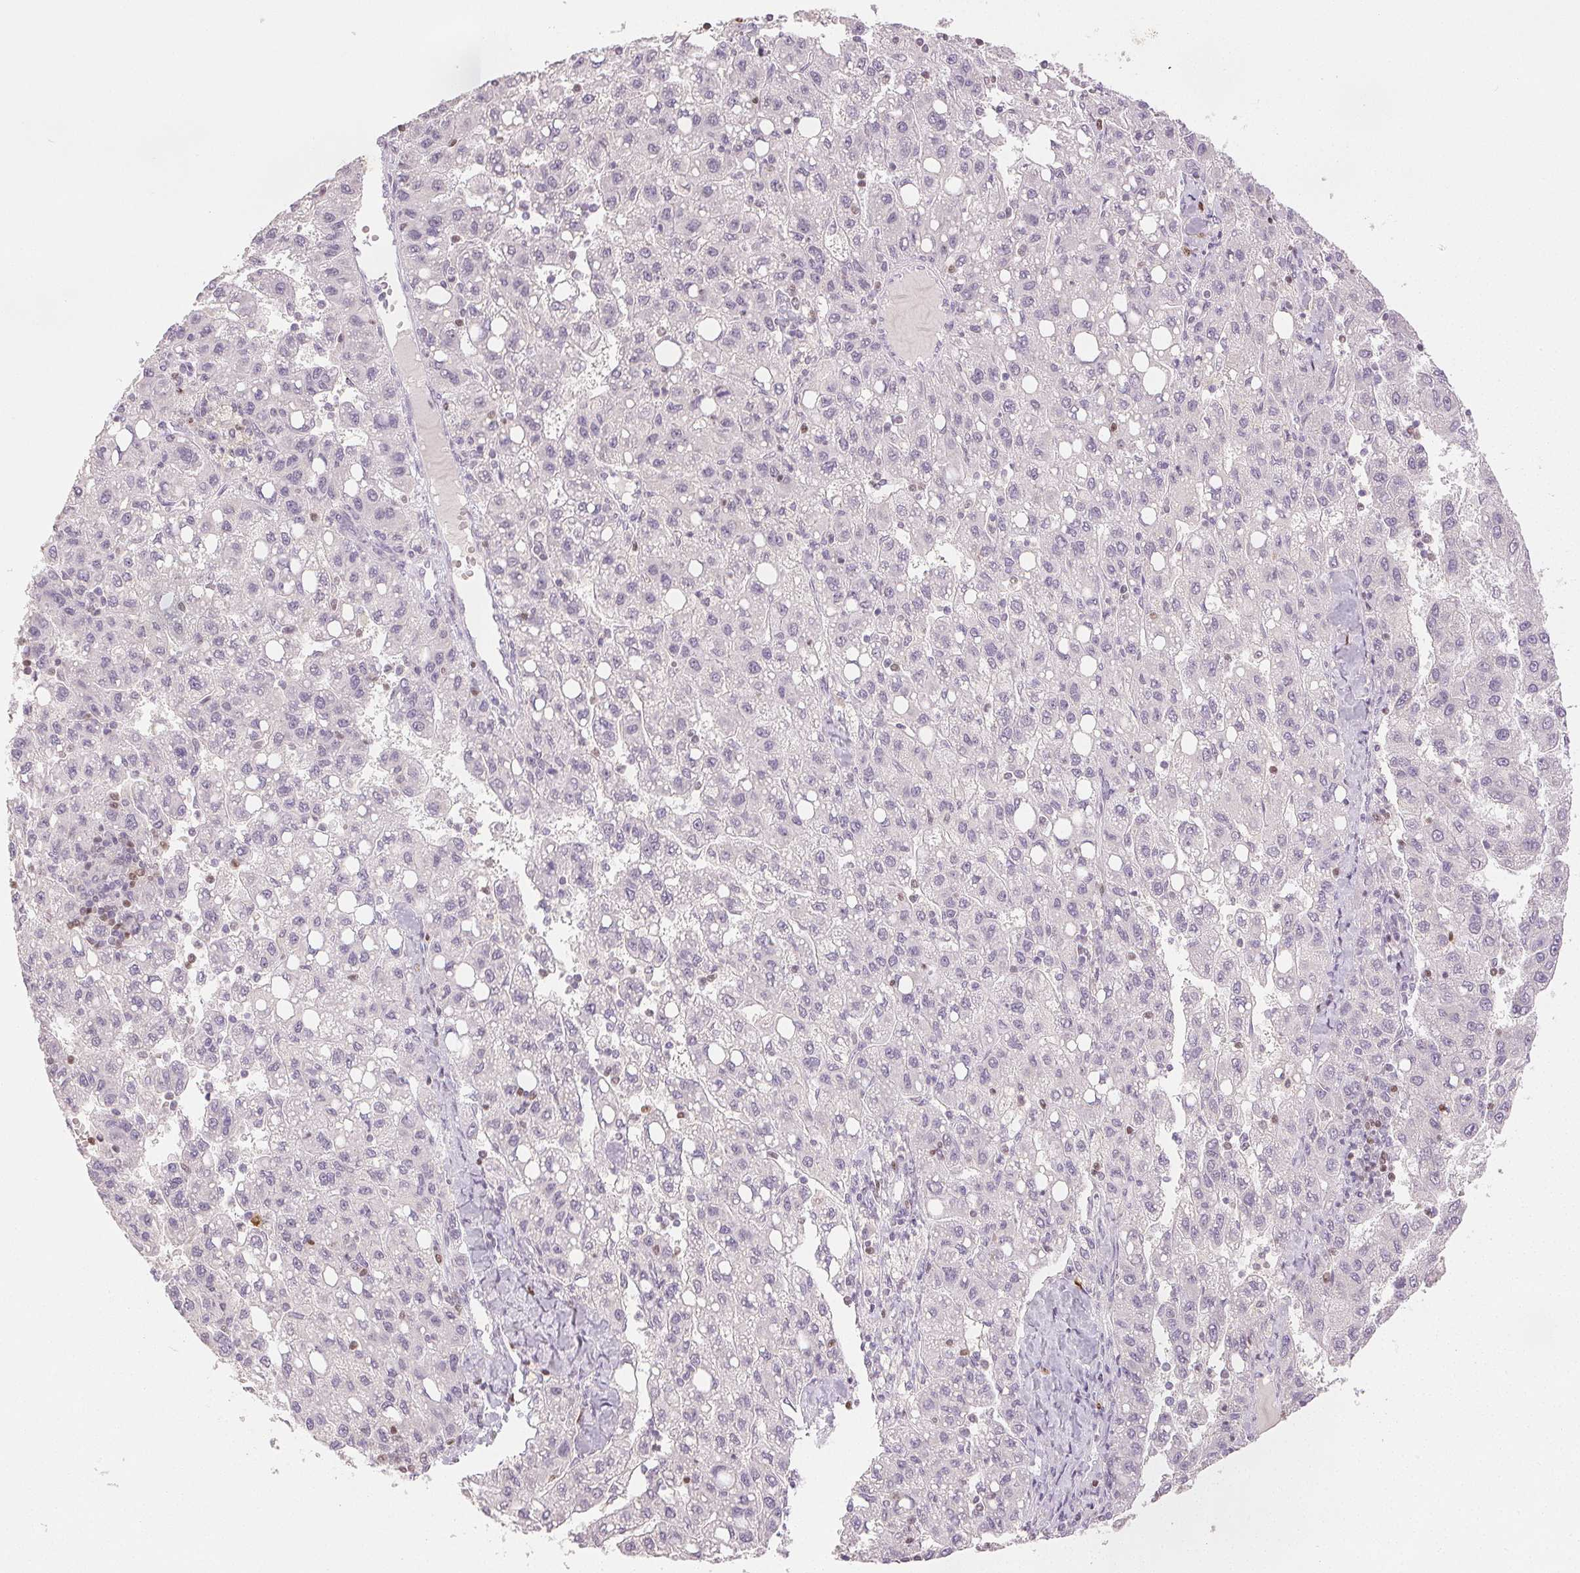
{"staining": {"intensity": "negative", "quantity": "none", "location": "none"}, "tissue": "liver cancer", "cell_type": "Tumor cells", "image_type": "cancer", "snomed": [{"axis": "morphology", "description": "Carcinoma, Hepatocellular, NOS"}, {"axis": "topography", "description": "Liver"}], "caption": "This is an immunohistochemistry micrograph of human liver cancer. There is no expression in tumor cells.", "gene": "RUNX2", "patient": {"sex": "female", "age": 82}}